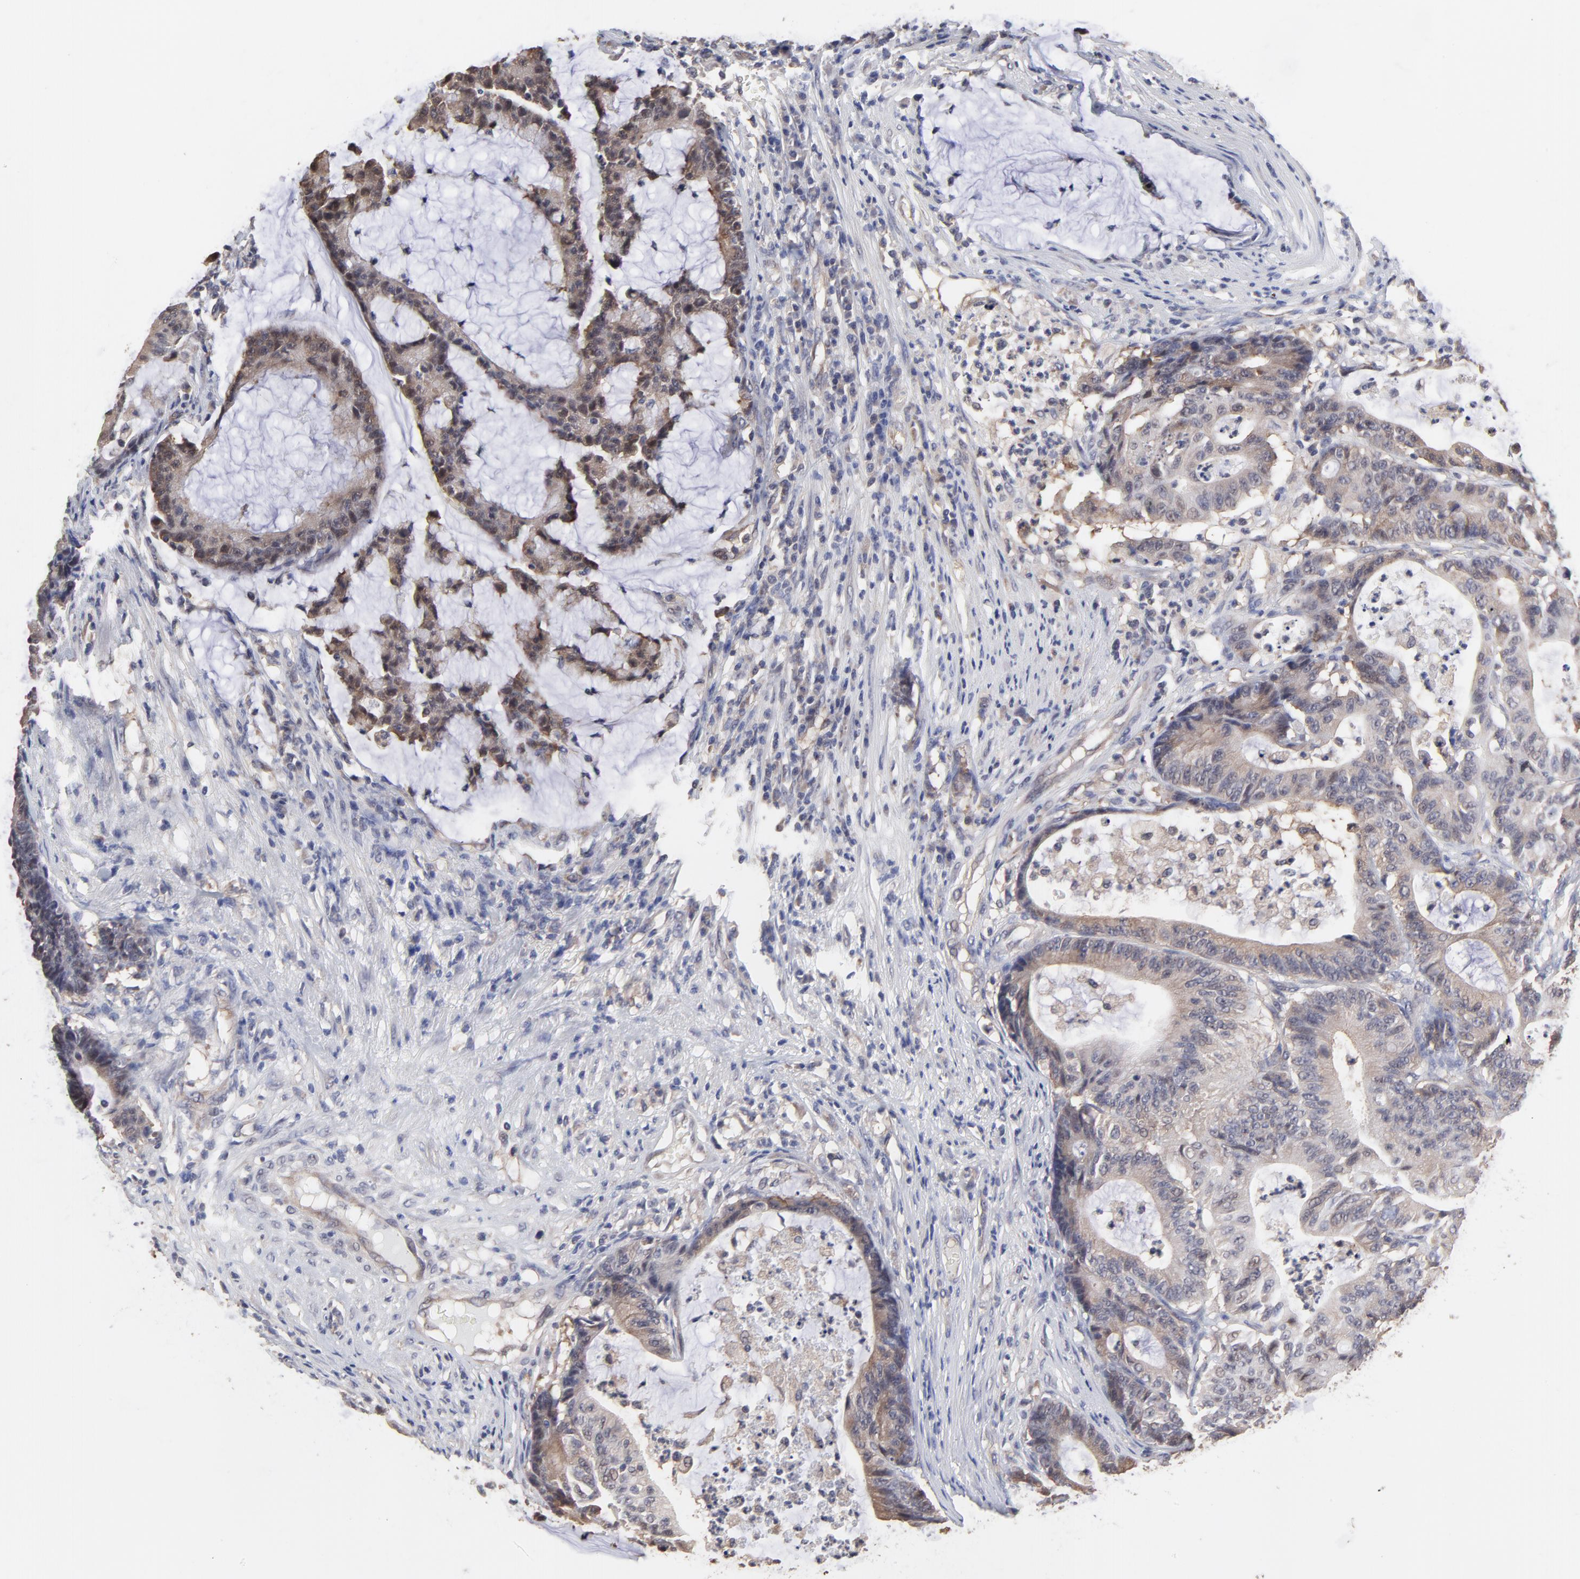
{"staining": {"intensity": "weak", "quantity": "25%-75%", "location": "cytoplasmic/membranous"}, "tissue": "colorectal cancer", "cell_type": "Tumor cells", "image_type": "cancer", "snomed": [{"axis": "morphology", "description": "Adenocarcinoma, NOS"}, {"axis": "topography", "description": "Colon"}], "caption": "The histopathology image reveals staining of colorectal adenocarcinoma, revealing weak cytoplasmic/membranous protein staining (brown color) within tumor cells.", "gene": "CCT2", "patient": {"sex": "female", "age": 84}}